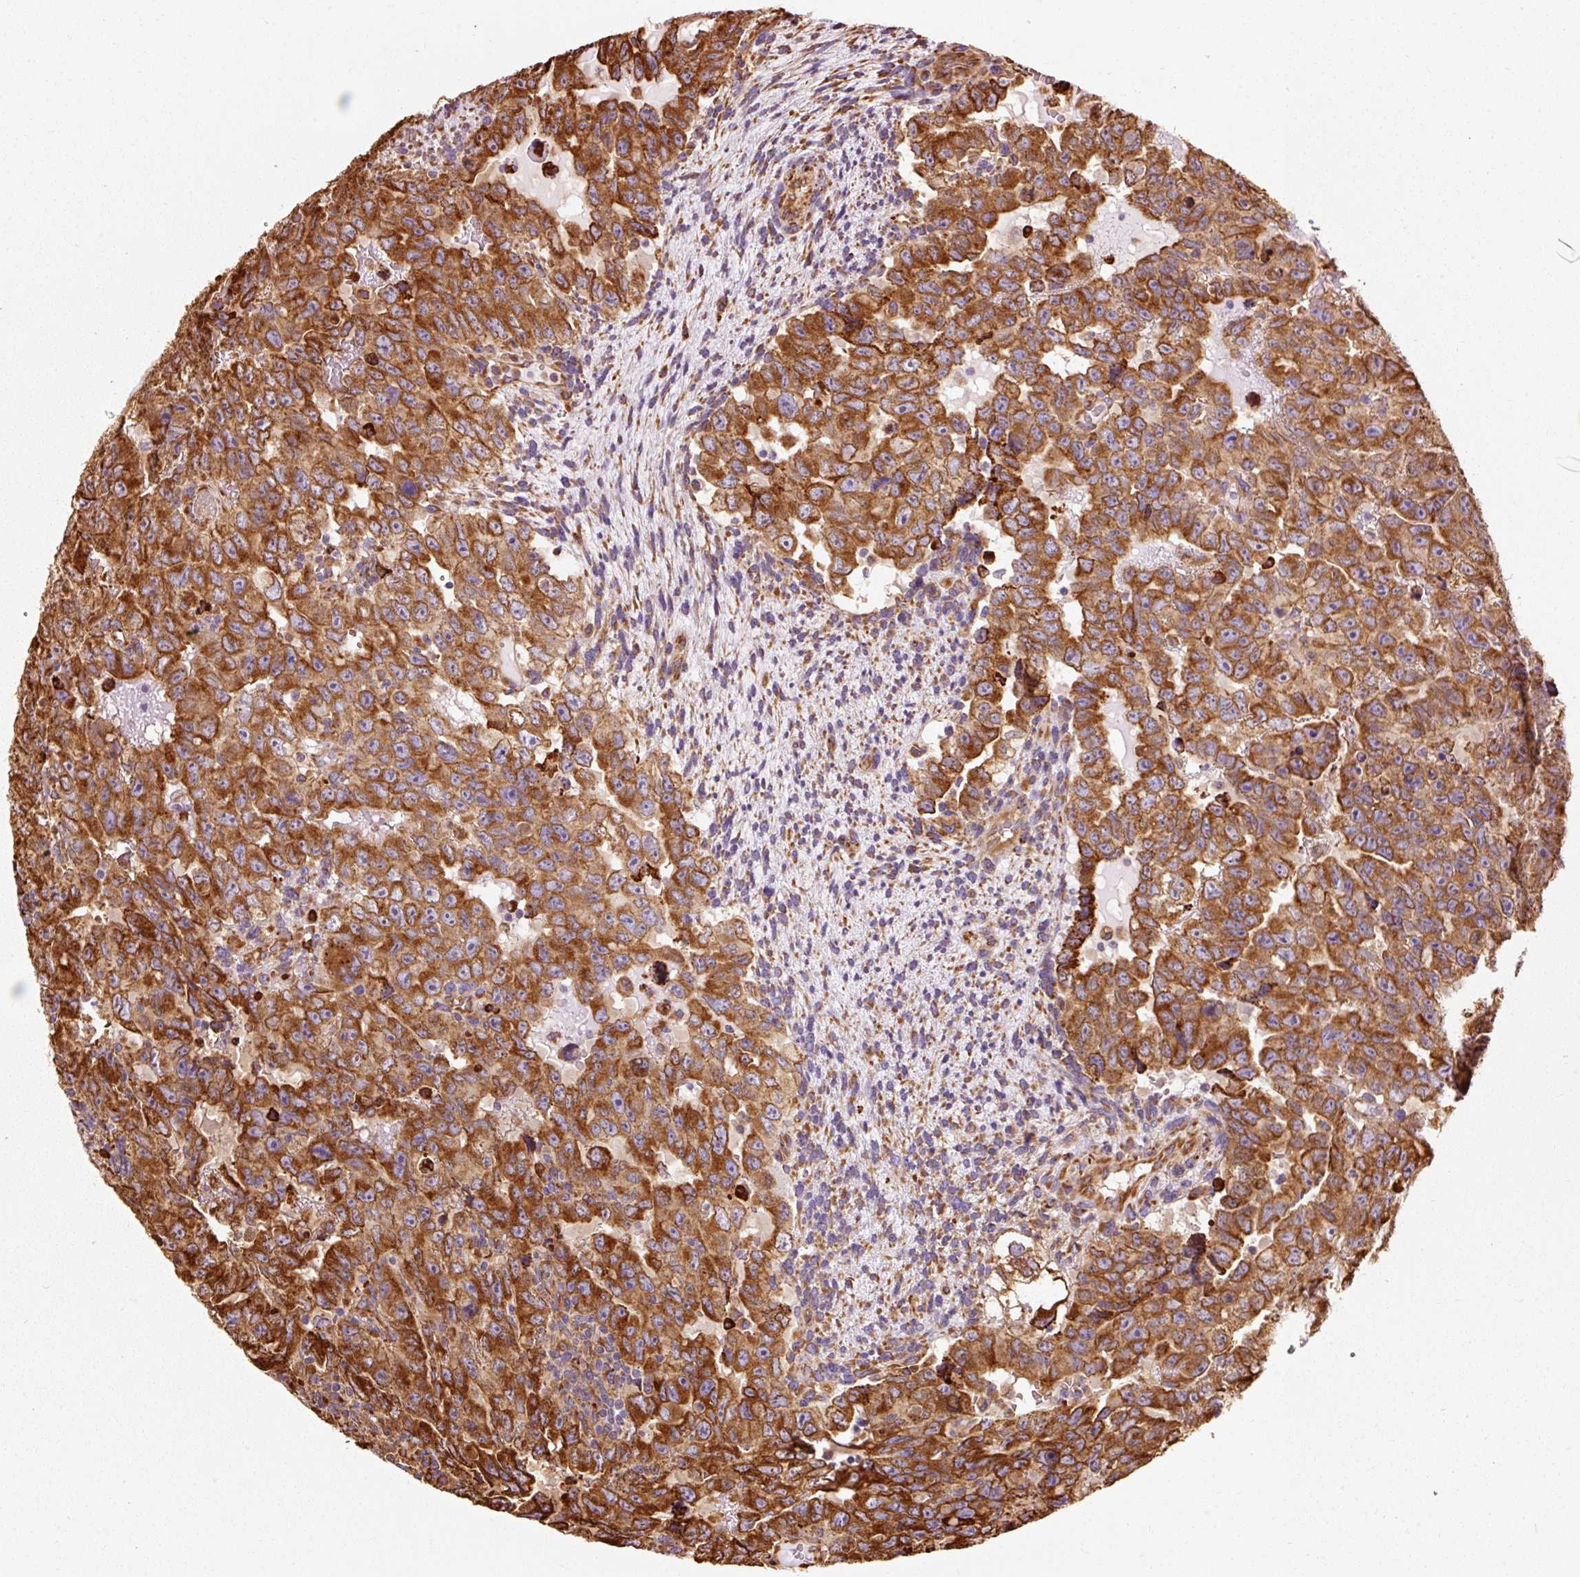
{"staining": {"intensity": "strong", "quantity": ">75%", "location": "cytoplasmic/membranous"}, "tissue": "testis cancer", "cell_type": "Tumor cells", "image_type": "cancer", "snomed": [{"axis": "morphology", "description": "Carcinoma, Embryonal, NOS"}, {"axis": "topography", "description": "Testis"}], "caption": "Immunohistochemistry (IHC) of human testis cancer demonstrates high levels of strong cytoplasmic/membranous expression in approximately >75% of tumor cells.", "gene": "KLC1", "patient": {"sex": "male", "age": 24}}